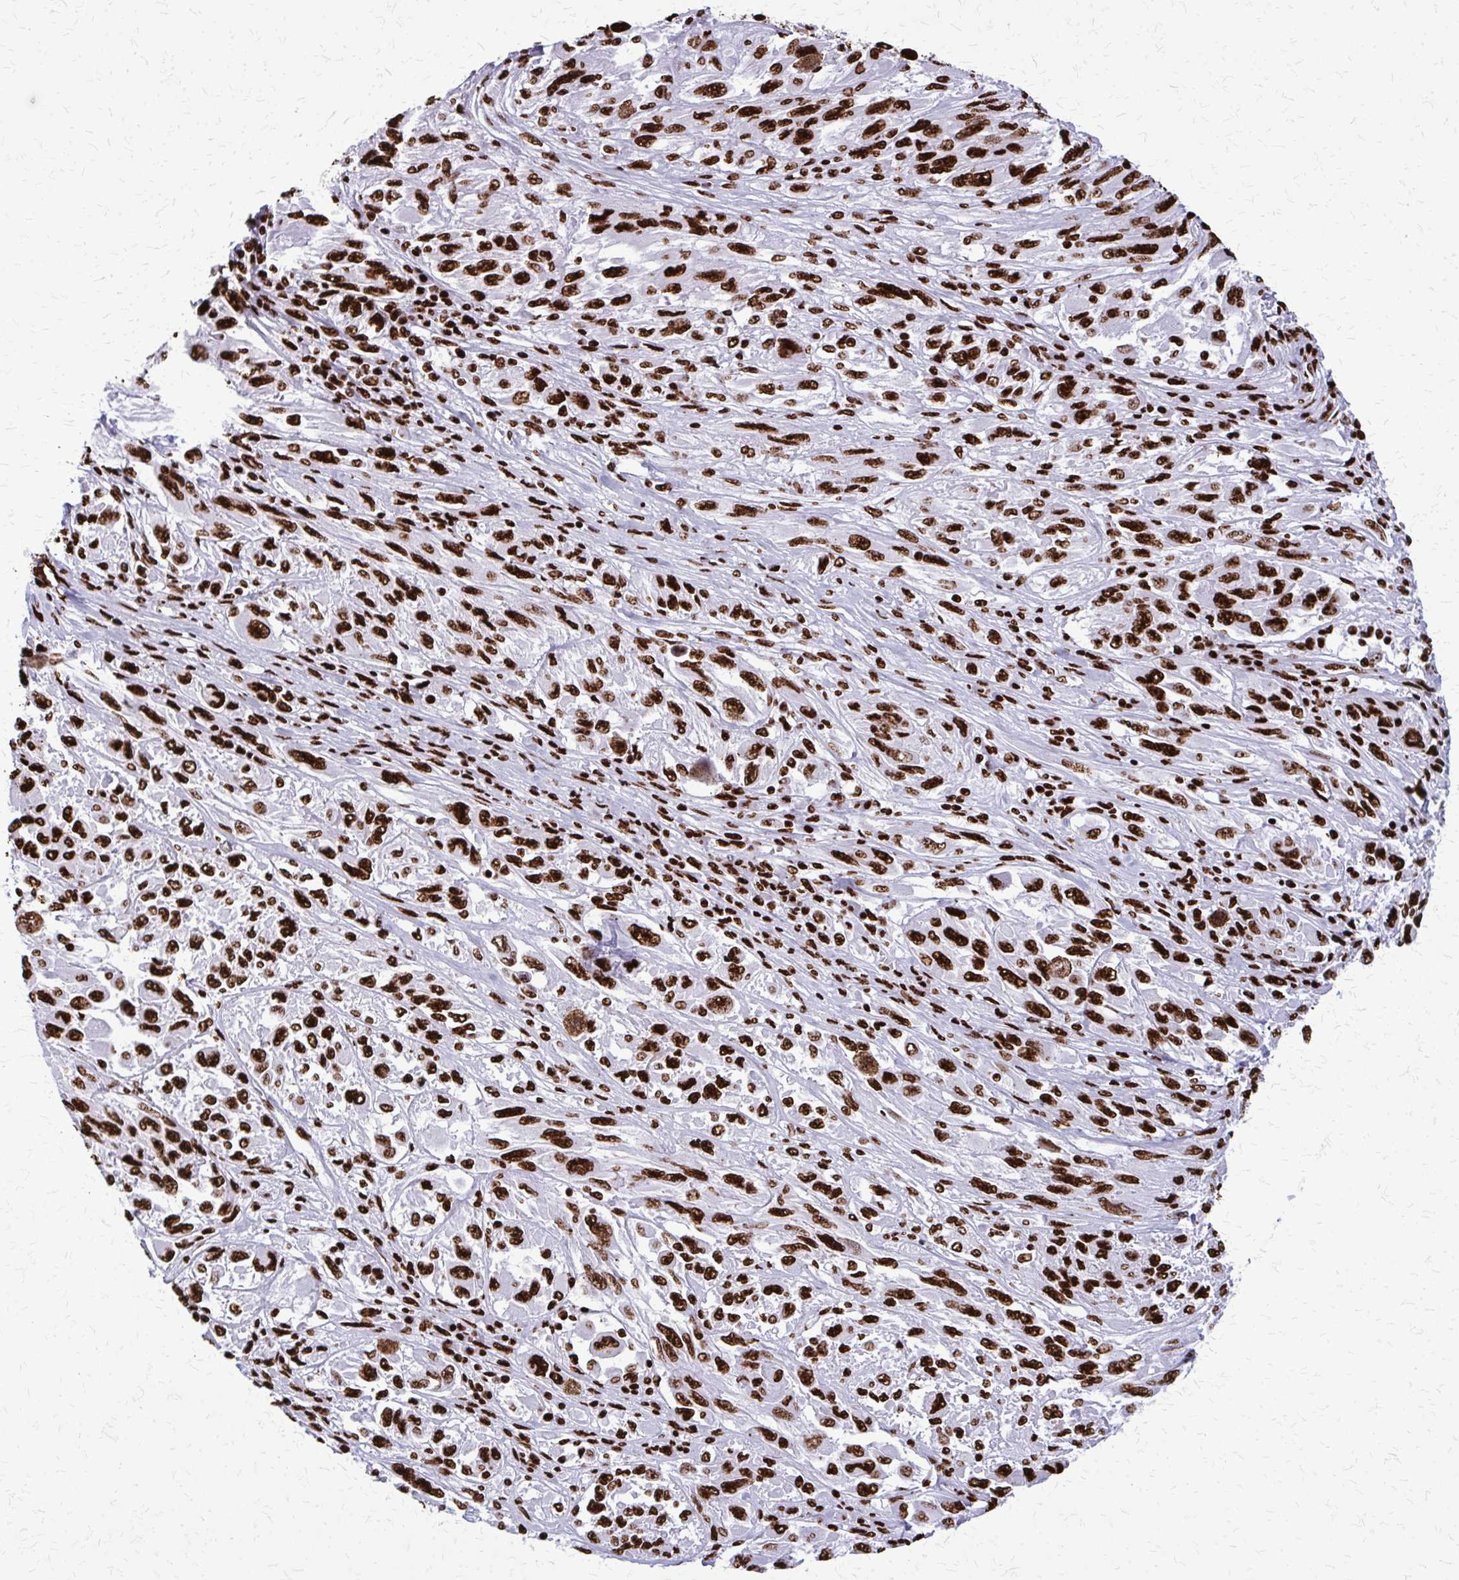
{"staining": {"intensity": "strong", "quantity": ">75%", "location": "nuclear"}, "tissue": "melanoma", "cell_type": "Tumor cells", "image_type": "cancer", "snomed": [{"axis": "morphology", "description": "Malignant melanoma, NOS"}, {"axis": "topography", "description": "Skin"}], "caption": "About >75% of tumor cells in melanoma reveal strong nuclear protein expression as visualized by brown immunohistochemical staining.", "gene": "SFPQ", "patient": {"sex": "female", "age": 91}}